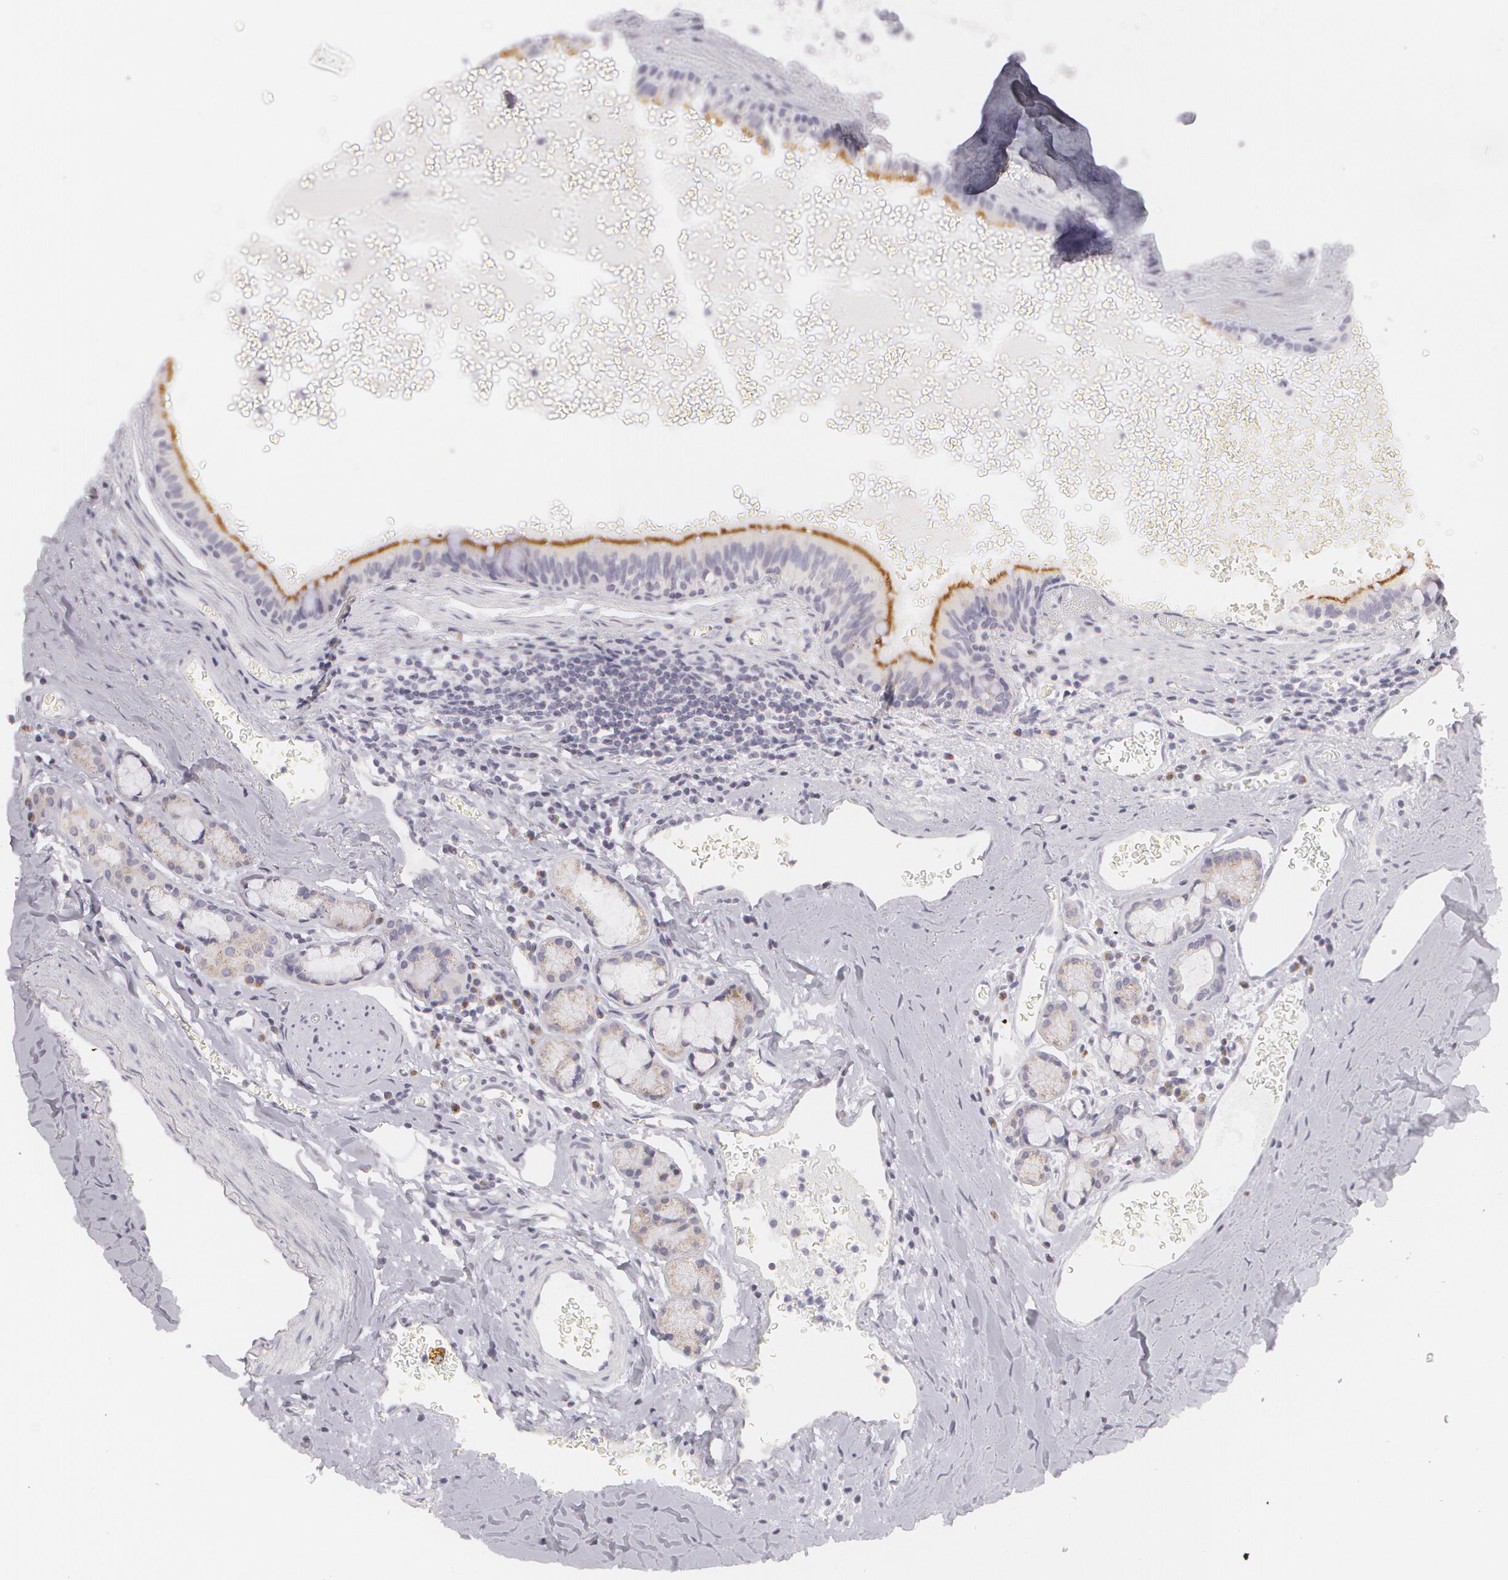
{"staining": {"intensity": "negative", "quantity": "none", "location": "none"}, "tissue": "carcinoid", "cell_type": "Tumor cells", "image_type": "cancer", "snomed": [{"axis": "morphology", "description": "Carcinoid, malignant, NOS"}, {"axis": "topography", "description": "Bronchus"}], "caption": "Human carcinoid stained for a protein using IHC displays no staining in tumor cells.", "gene": "MBNL3", "patient": {"sex": "male", "age": 55}}